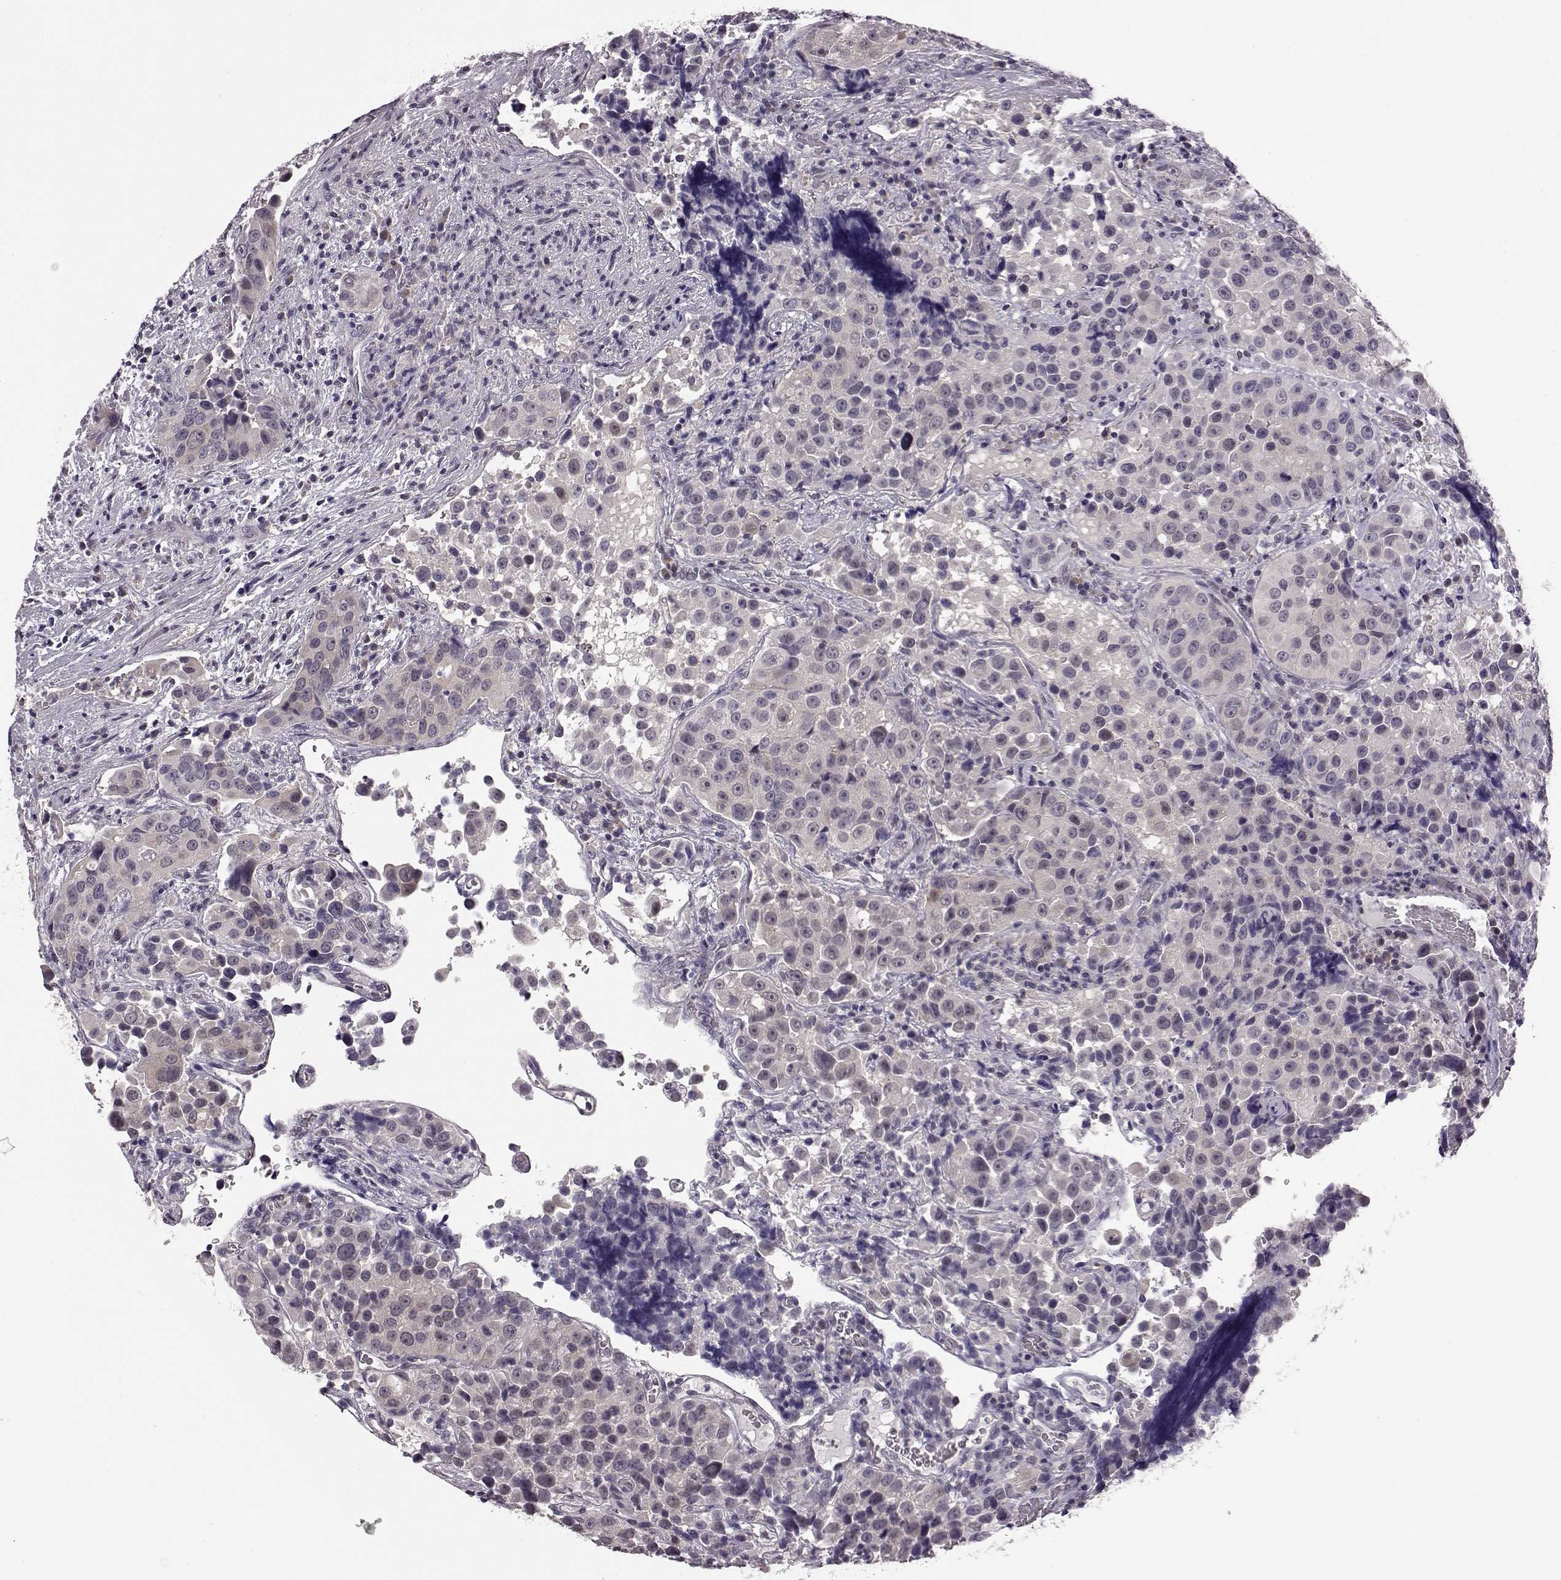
{"staining": {"intensity": "negative", "quantity": "none", "location": "none"}, "tissue": "urothelial cancer", "cell_type": "Tumor cells", "image_type": "cancer", "snomed": [{"axis": "morphology", "description": "Urothelial carcinoma, NOS"}, {"axis": "topography", "description": "Urinary bladder"}], "caption": "This is a photomicrograph of immunohistochemistry staining of urothelial cancer, which shows no positivity in tumor cells.", "gene": "C10orf62", "patient": {"sex": "male", "age": 52}}